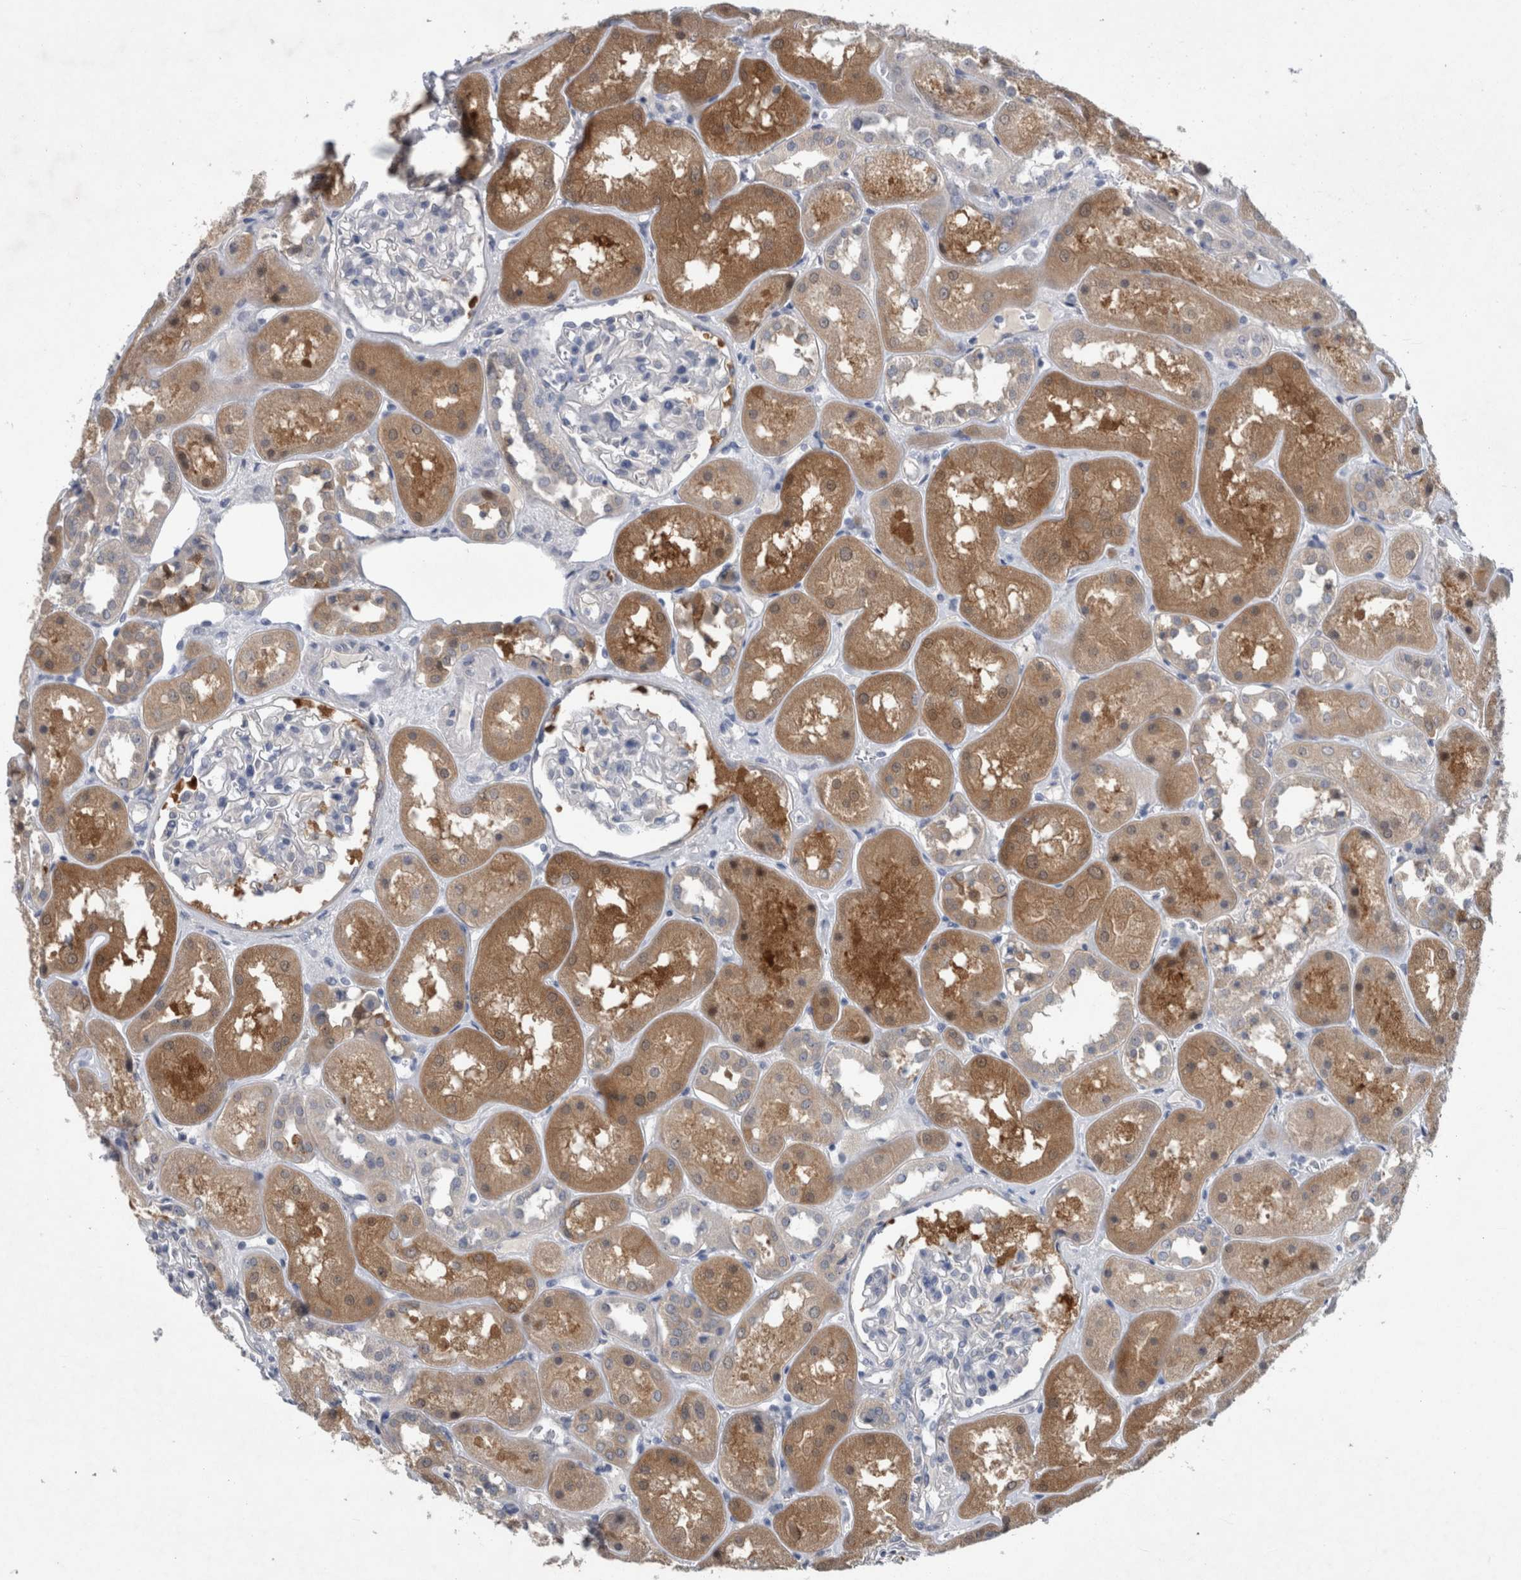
{"staining": {"intensity": "negative", "quantity": "none", "location": "none"}, "tissue": "kidney", "cell_type": "Cells in glomeruli", "image_type": "normal", "snomed": [{"axis": "morphology", "description": "Normal tissue, NOS"}, {"axis": "topography", "description": "Kidney"}], "caption": "There is no significant staining in cells in glomeruli of kidney. (DAB (3,3'-diaminobenzidine) immunohistochemistry (IHC) visualized using brightfield microscopy, high magnification).", "gene": "FAM83H", "patient": {"sex": "male", "age": 70}}